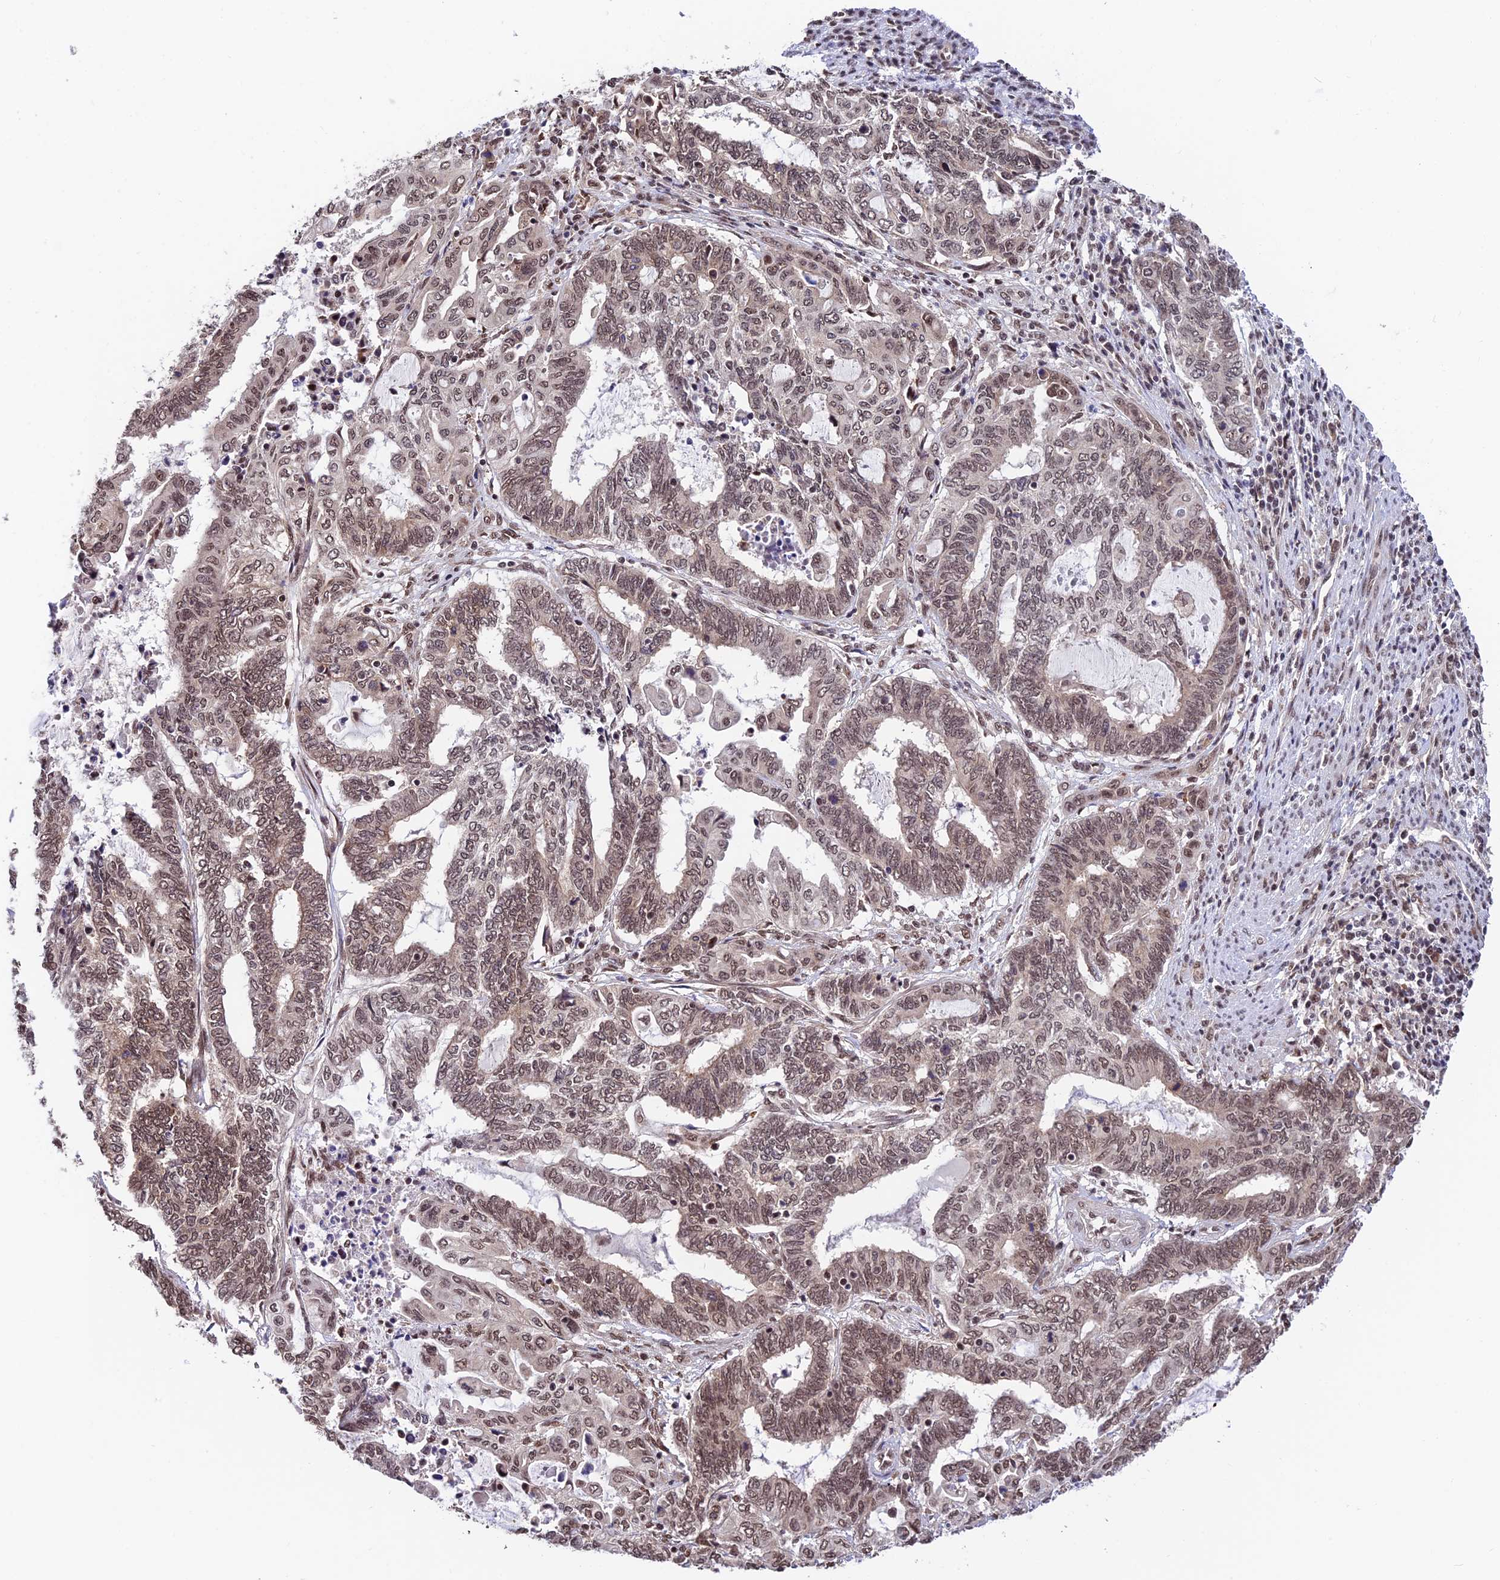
{"staining": {"intensity": "moderate", "quantity": ">75%", "location": "nuclear"}, "tissue": "endometrial cancer", "cell_type": "Tumor cells", "image_type": "cancer", "snomed": [{"axis": "morphology", "description": "Adenocarcinoma, NOS"}, {"axis": "topography", "description": "Uterus"}, {"axis": "topography", "description": "Endometrium"}], "caption": "An image of human endometrial cancer (adenocarcinoma) stained for a protein demonstrates moderate nuclear brown staining in tumor cells.", "gene": "RBM42", "patient": {"sex": "female", "age": 70}}